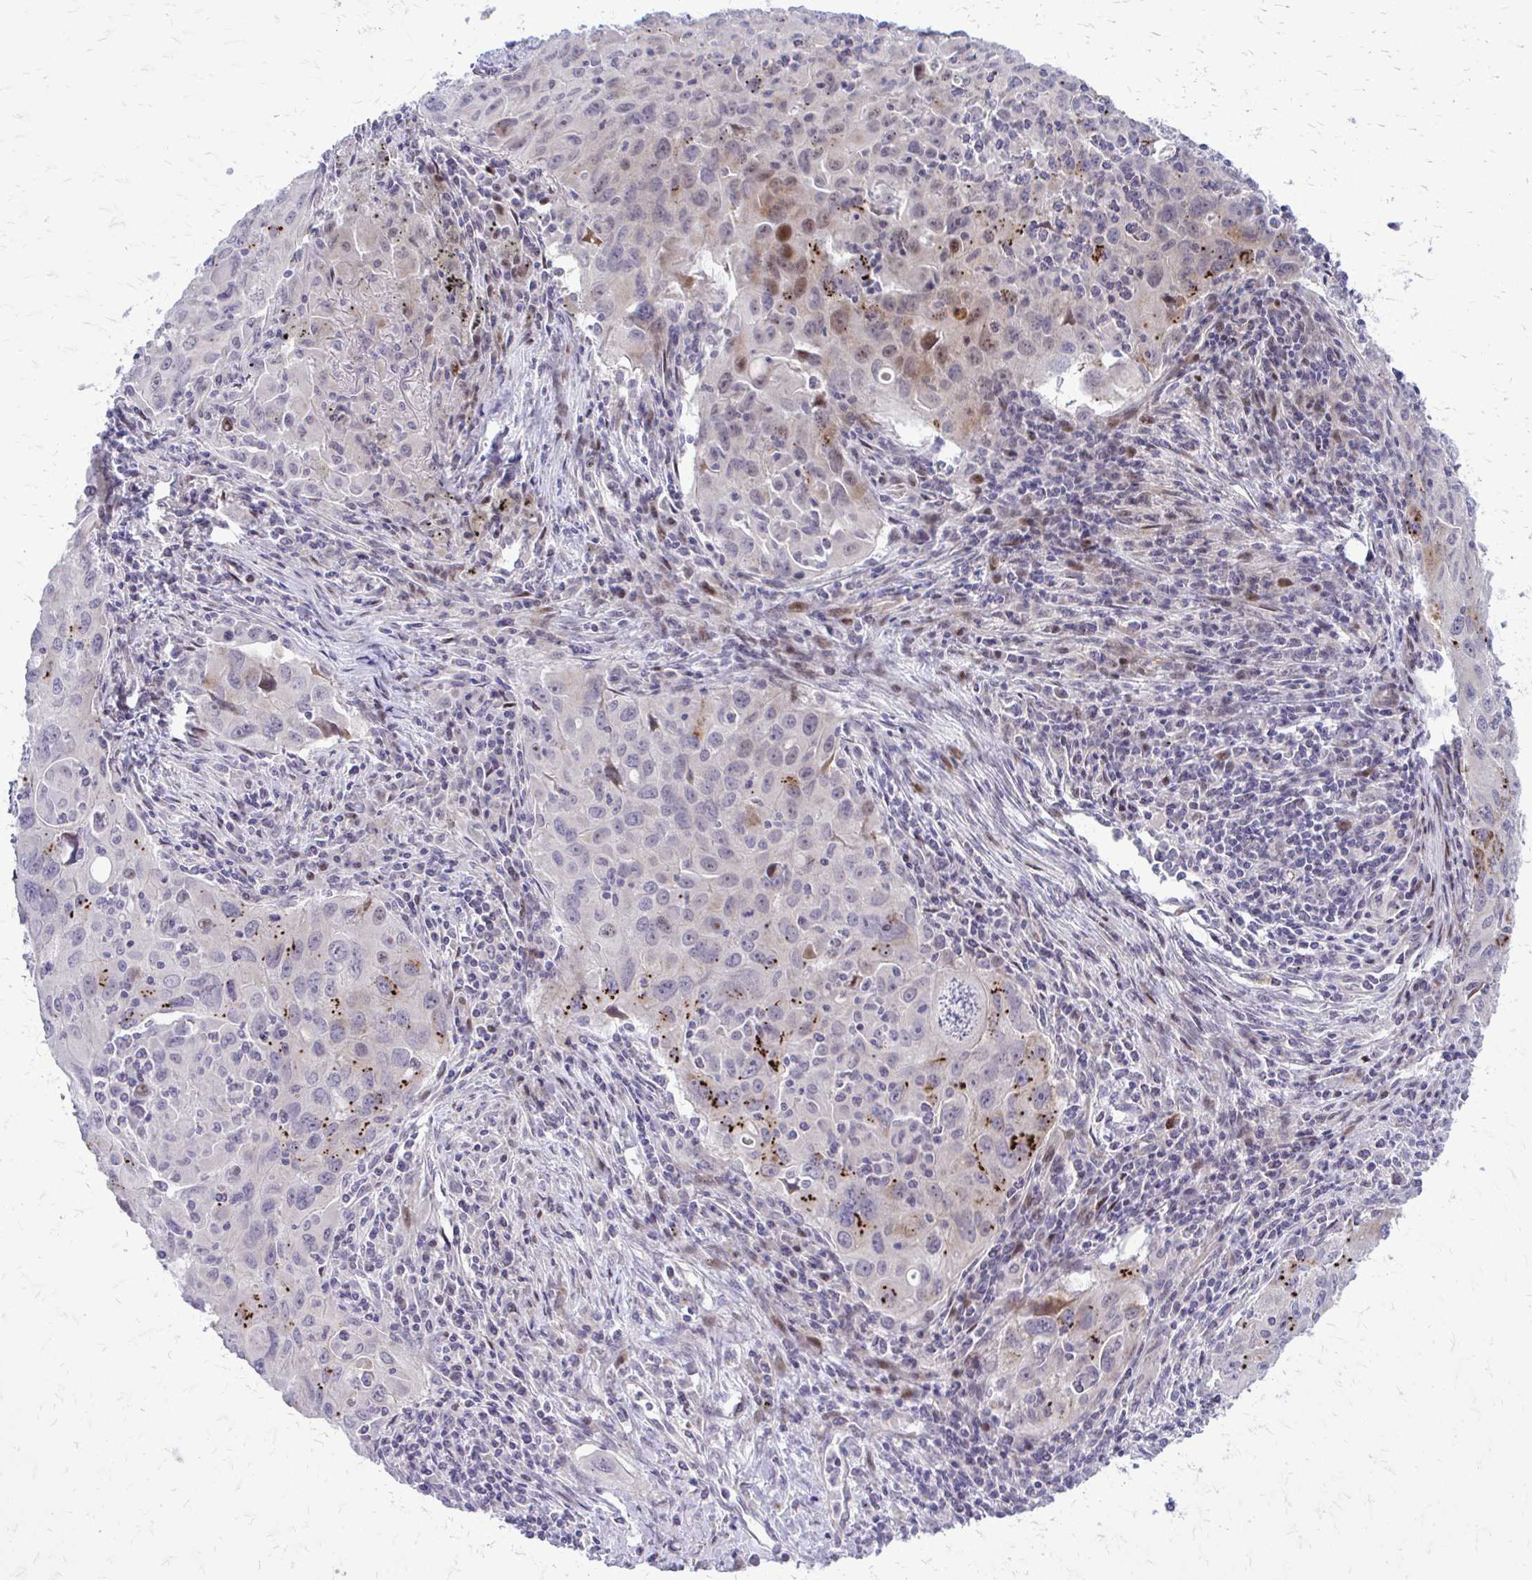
{"staining": {"intensity": "strong", "quantity": "<25%", "location": "cytoplasmic/membranous"}, "tissue": "lung cancer", "cell_type": "Tumor cells", "image_type": "cancer", "snomed": [{"axis": "morphology", "description": "Adenocarcinoma, NOS"}, {"axis": "morphology", "description": "Adenocarcinoma, metastatic, NOS"}, {"axis": "topography", "description": "Lymph node"}, {"axis": "topography", "description": "Lung"}], "caption": "High-magnification brightfield microscopy of lung metastatic adenocarcinoma stained with DAB (3,3'-diaminobenzidine) (brown) and counterstained with hematoxylin (blue). tumor cells exhibit strong cytoplasmic/membranous expression is seen in approximately<25% of cells. (IHC, brightfield microscopy, high magnification).", "gene": "PPDPFL", "patient": {"sex": "female", "age": 42}}